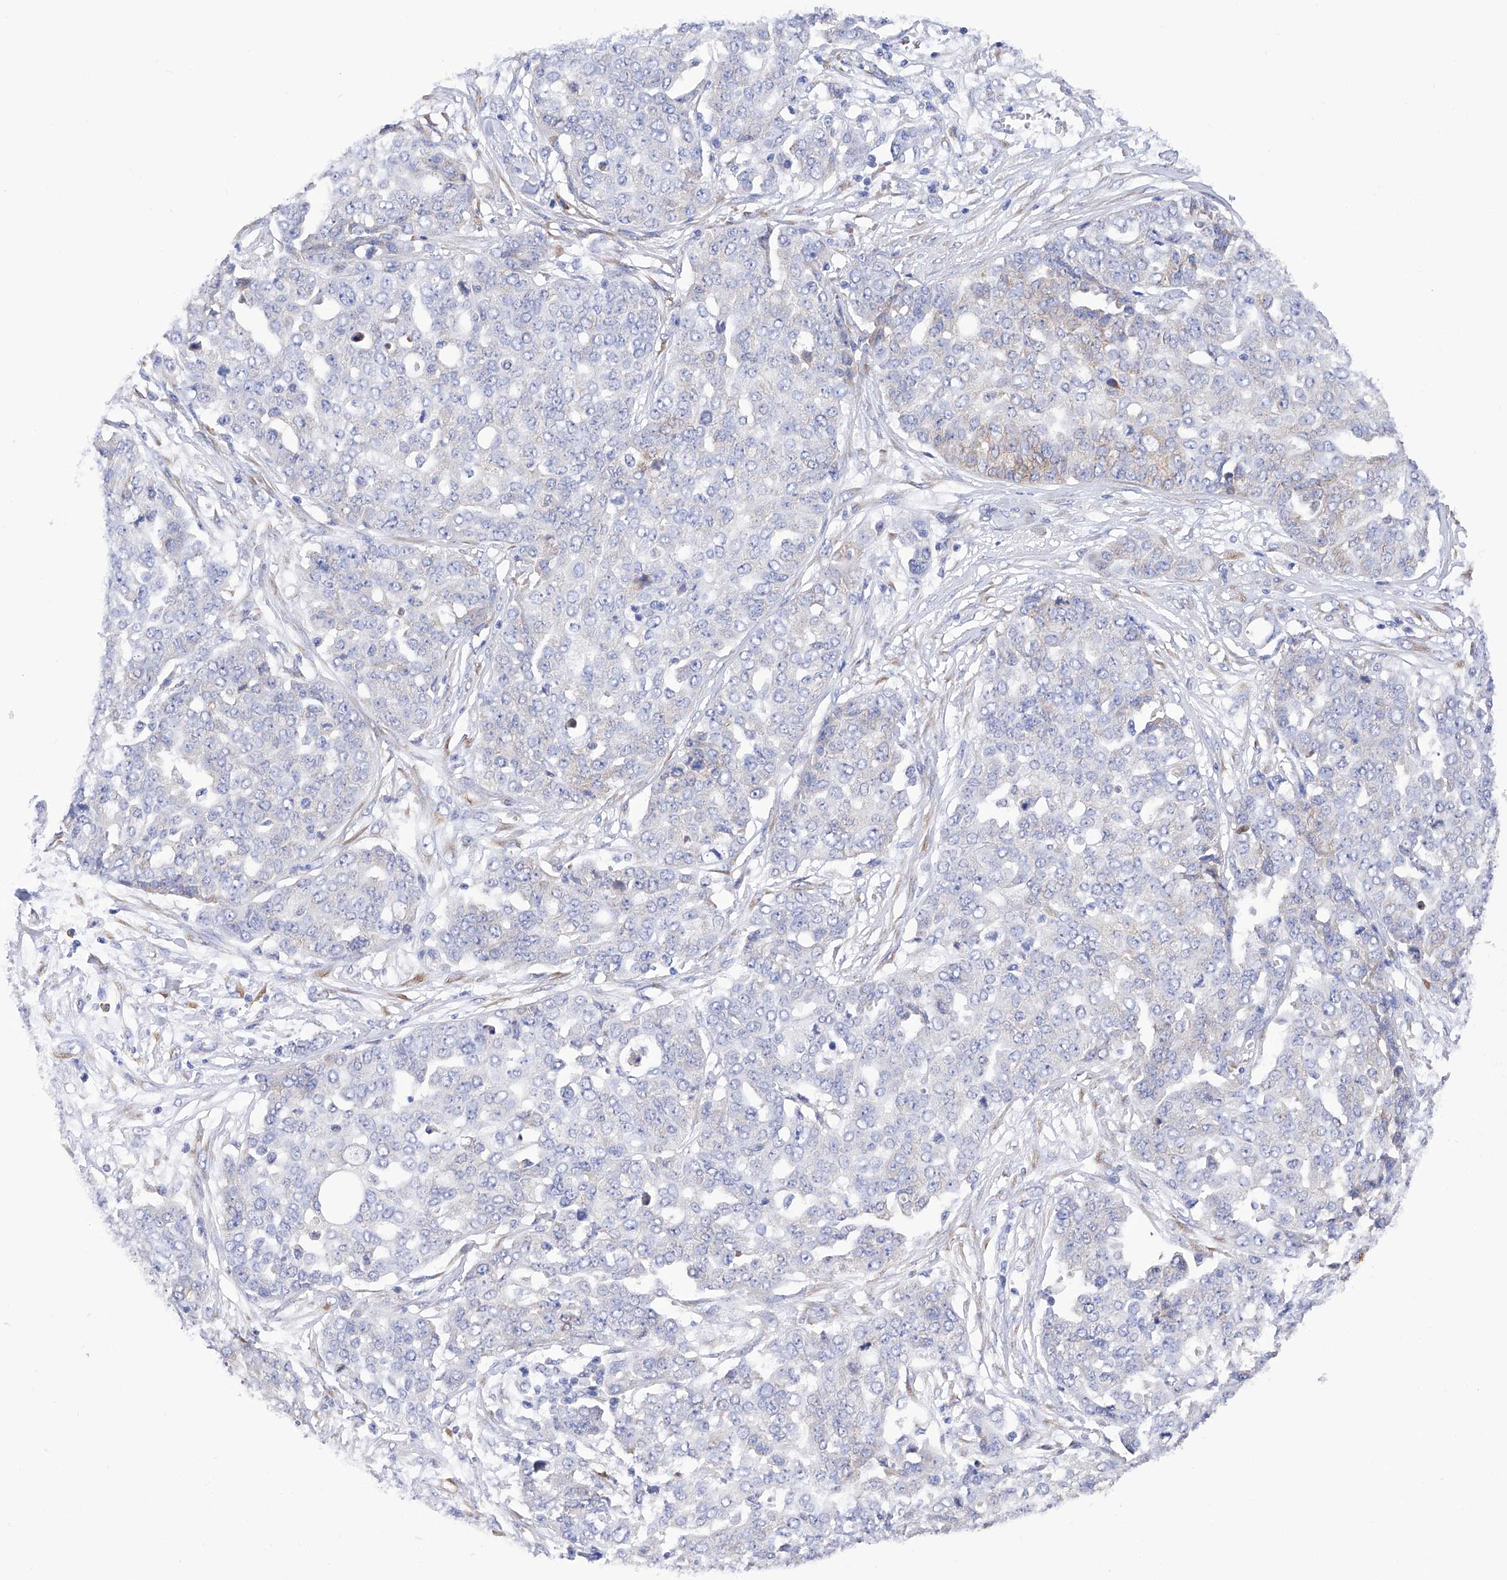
{"staining": {"intensity": "negative", "quantity": "none", "location": "none"}, "tissue": "ovarian cancer", "cell_type": "Tumor cells", "image_type": "cancer", "snomed": [{"axis": "morphology", "description": "Cystadenocarcinoma, serous, NOS"}, {"axis": "topography", "description": "Soft tissue"}, {"axis": "topography", "description": "Ovary"}], "caption": "Ovarian serous cystadenocarcinoma was stained to show a protein in brown. There is no significant staining in tumor cells.", "gene": "PDIA5", "patient": {"sex": "female", "age": 57}}